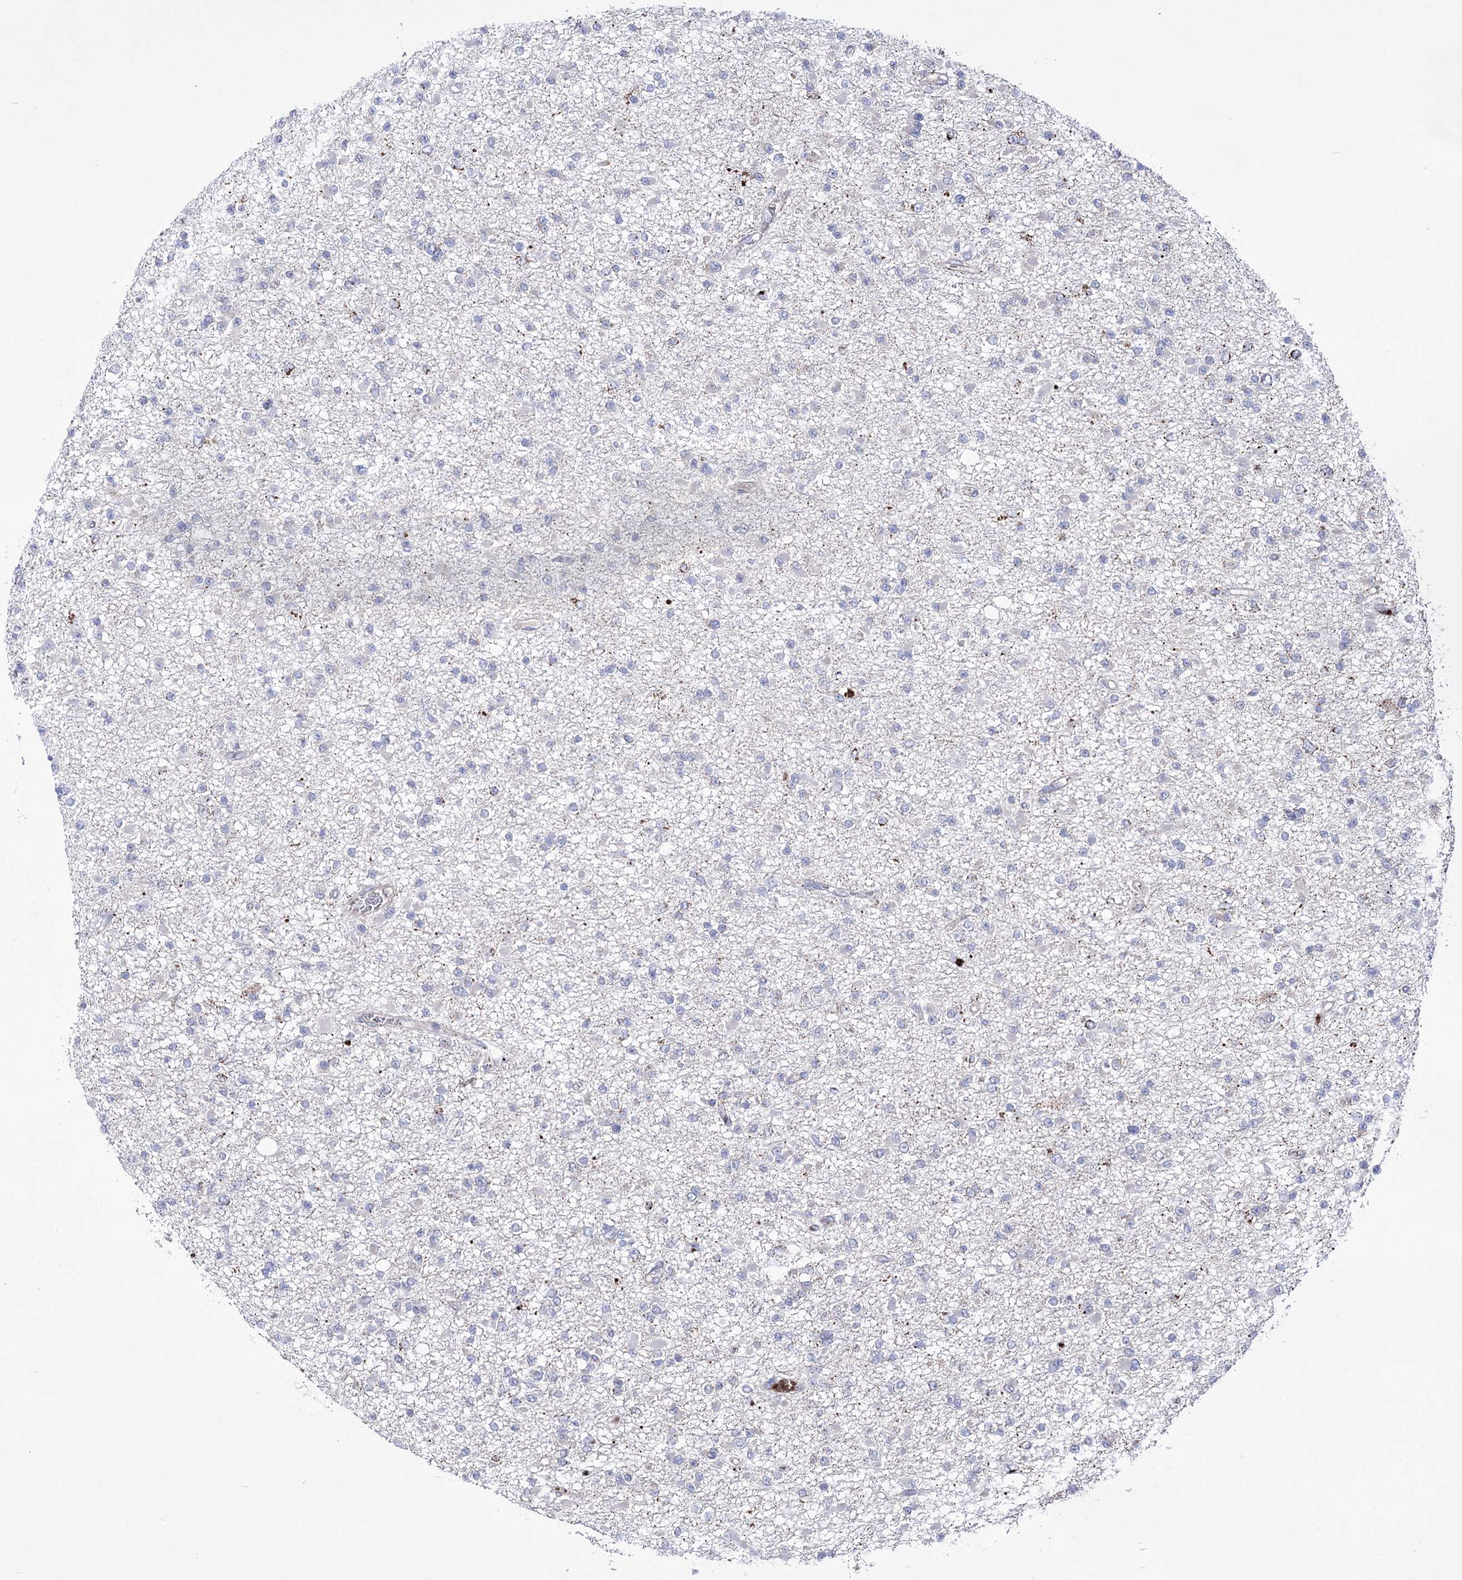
{"staining": {"intensity": "negative", "quantity": "none", "location": "none"}, "tissue": "glioma", "cell_type": "Tumor cells", "image_type": "cancer", "snomed": [{"axis": "morphology", "description": "Glioma, malignant, Low grade"}, {"axis": "topography", "description": "Brain"}], "caption": "Human malignant glioma (low-grade) stained for a protein using immunohistochemistry demonstrates no positivity in tumor cells.", "gene": "OSBPL5", "patient": {"sex": "female", "age": 22}}